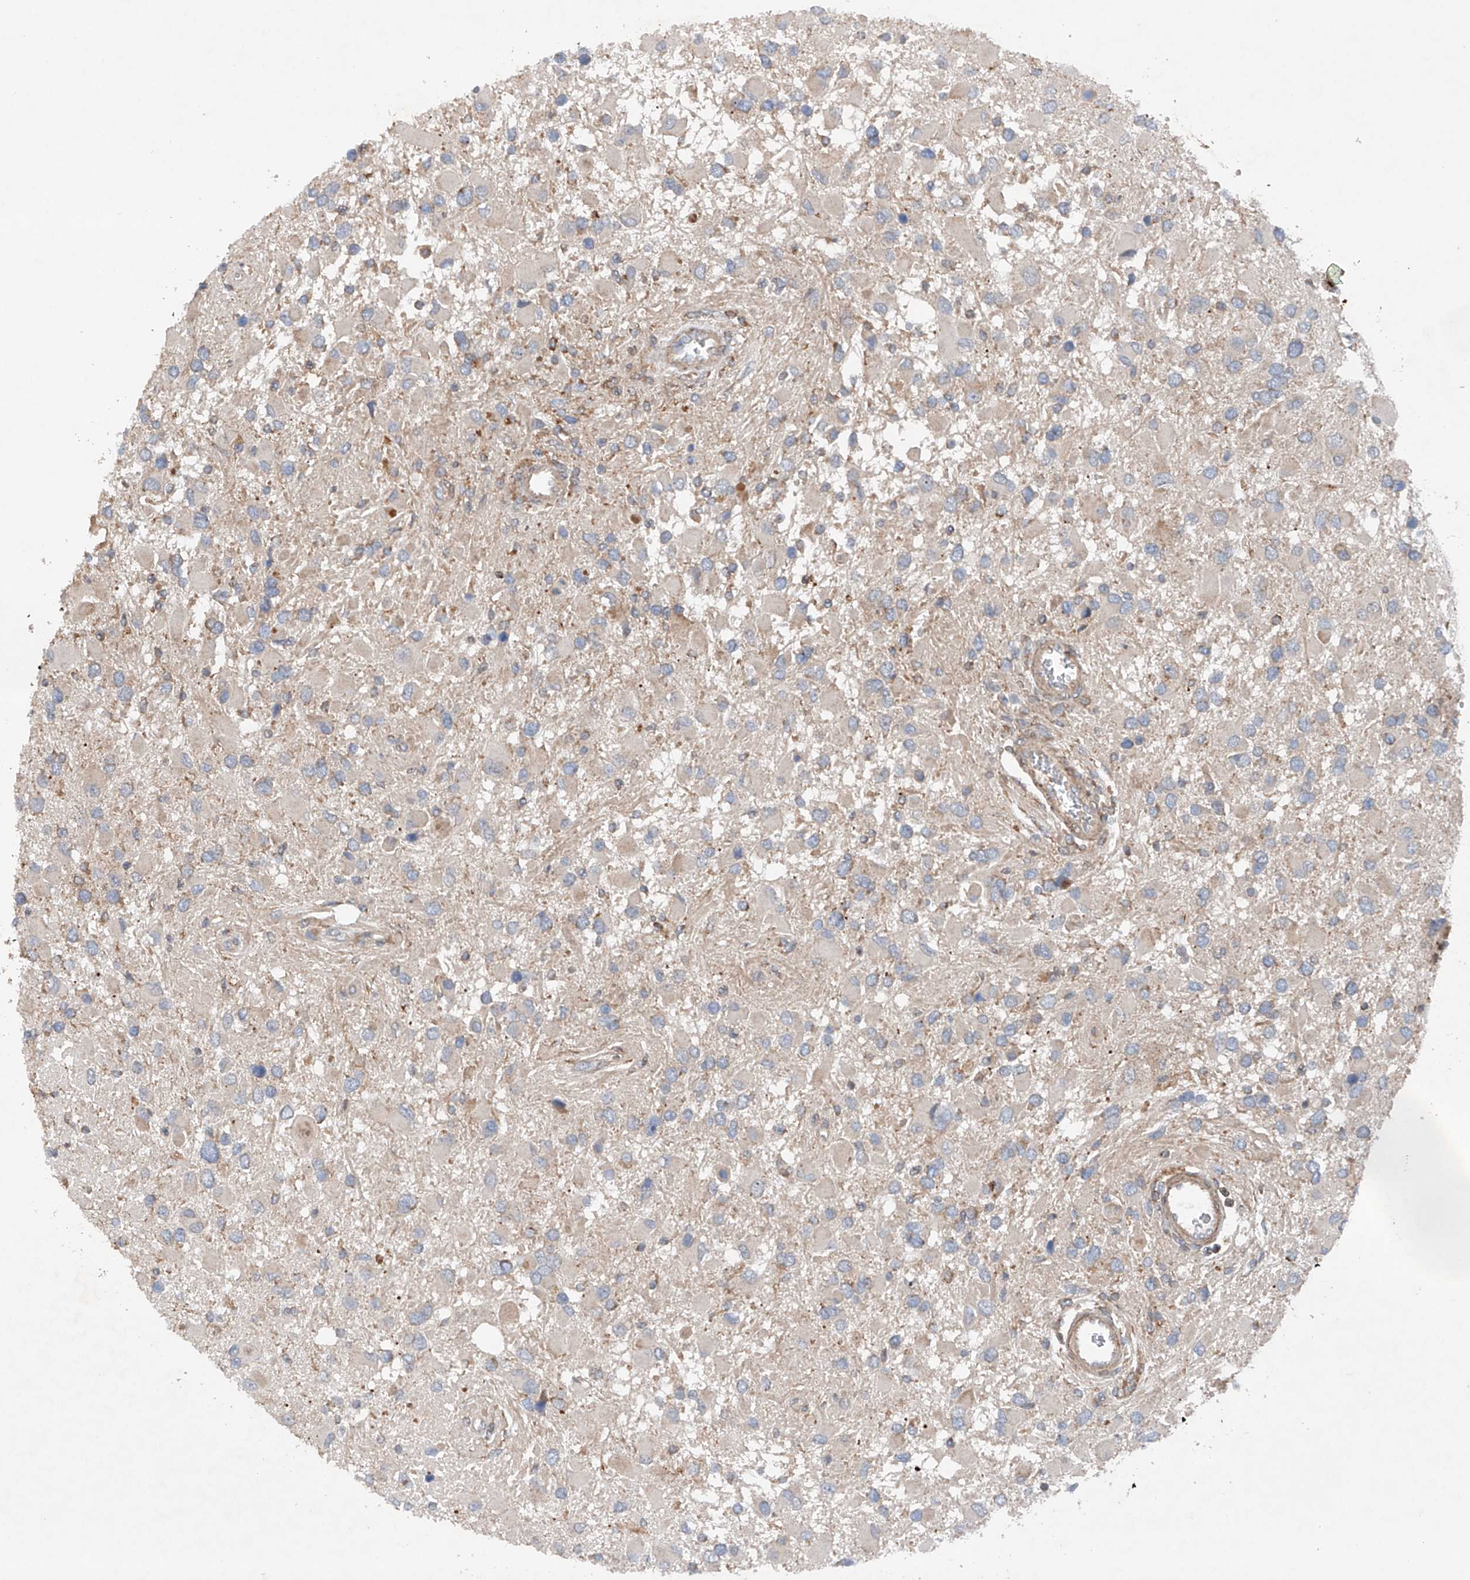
{"staining": {"intensity": "weak", "quantity": "<25%", "location": "cytoplasmic/membranous"}, "tissue": "glioma", "cell_type": "Tumor cells", "image_type": "cancer", "snomed": [{"axis": "morphology", "description": "Glioma, malignant, High grade"}, {"axis": "topography", "description": "Brain"}], "caption": "This image is of glioma stained with immunohistochemistry (IHC) to label a protein in brown with the nuclei are counter-stained blue. There is no positivity in tumor cells.", "gene": "CEP85L", "patient": {"sex": "male", "age": 53}}